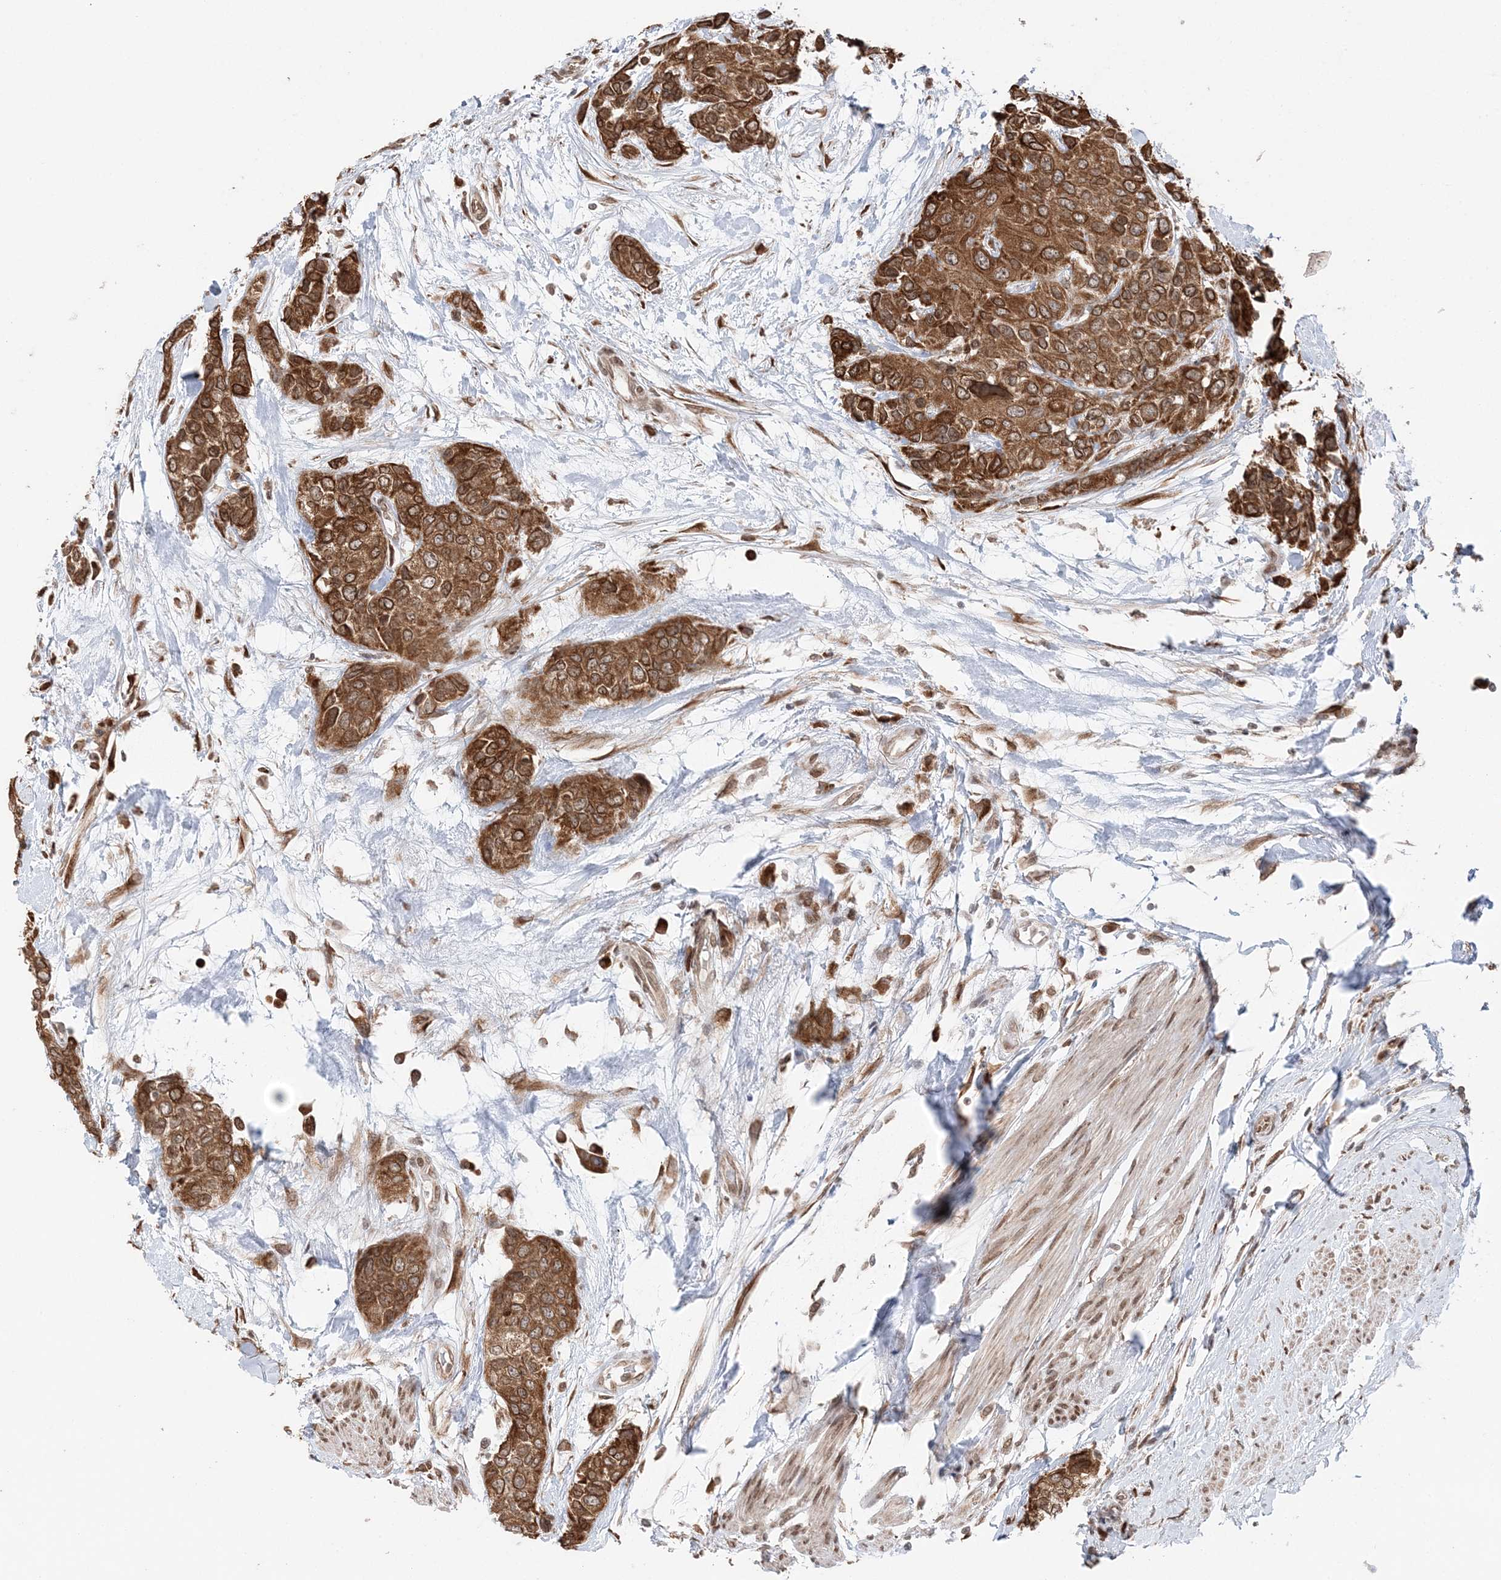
{"staining": {"intensity": "strong", "quantity": ">75%", "location": "cytoplasmic/membranous"}, "tissue": "urothelial cancer", "cell_type": "Tumor cells", "image_type": "cancer", "snomed": [{"axis": "morphology", "description": "Normal tissue, NOS"}, {"axis": "morphology", "description": "Urothelial carcinoma, High grade"}, {"axis": "topography", "description": "Vascular tissue"}, {"axis": "topography", "description": "Urinary bladder"}], "caption": "This is a histology image of immunohistochemistry staining of high-grade urothelial carcinoma, which shows strong staining in the cytoplasmic/membranous of tumor cells.", "gene": "TMED10", "patient": {"sex": "female", "age": 56}}